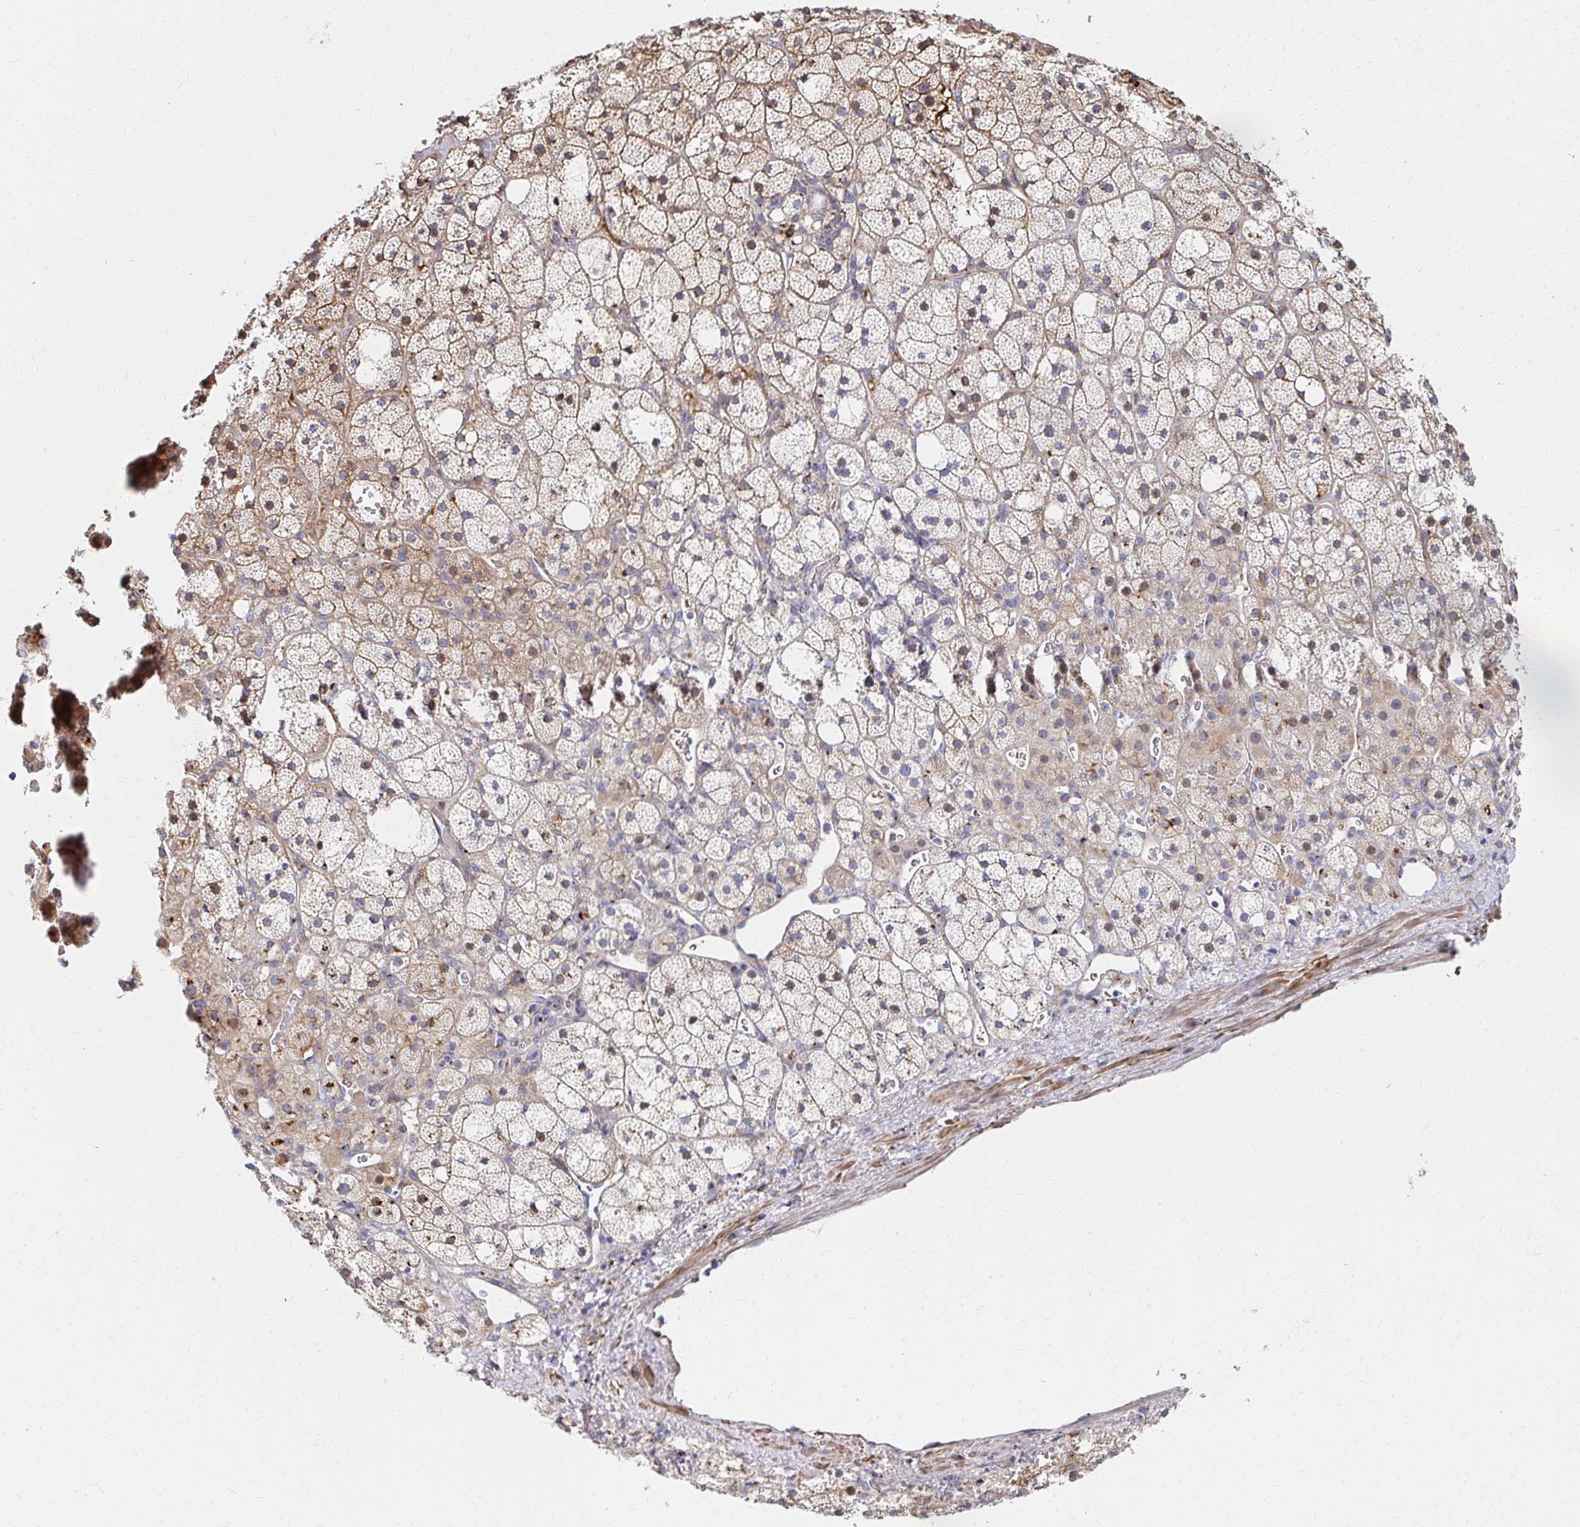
{"staining": {"intensity": "weak", "quantity": "25%-75%", "location": "cytoplasmic/membranous"}, "tissue": "adrenal gland", "cell_type": "Glandular cells", "image_type": "normal", "snomed": [{"axis": "morphology", "description": "Normal tissue, NOS"}, {"axis": "topography", "description": "Adrenal gland"}], "caption": "Adrenal gland stained with a brown dye displays weak cytoplasmic/membranous positive staining in about 25%-75% of glandular cells.", "gene": "MAN1A1", "patient": {"sex": "male", "age": 53}}